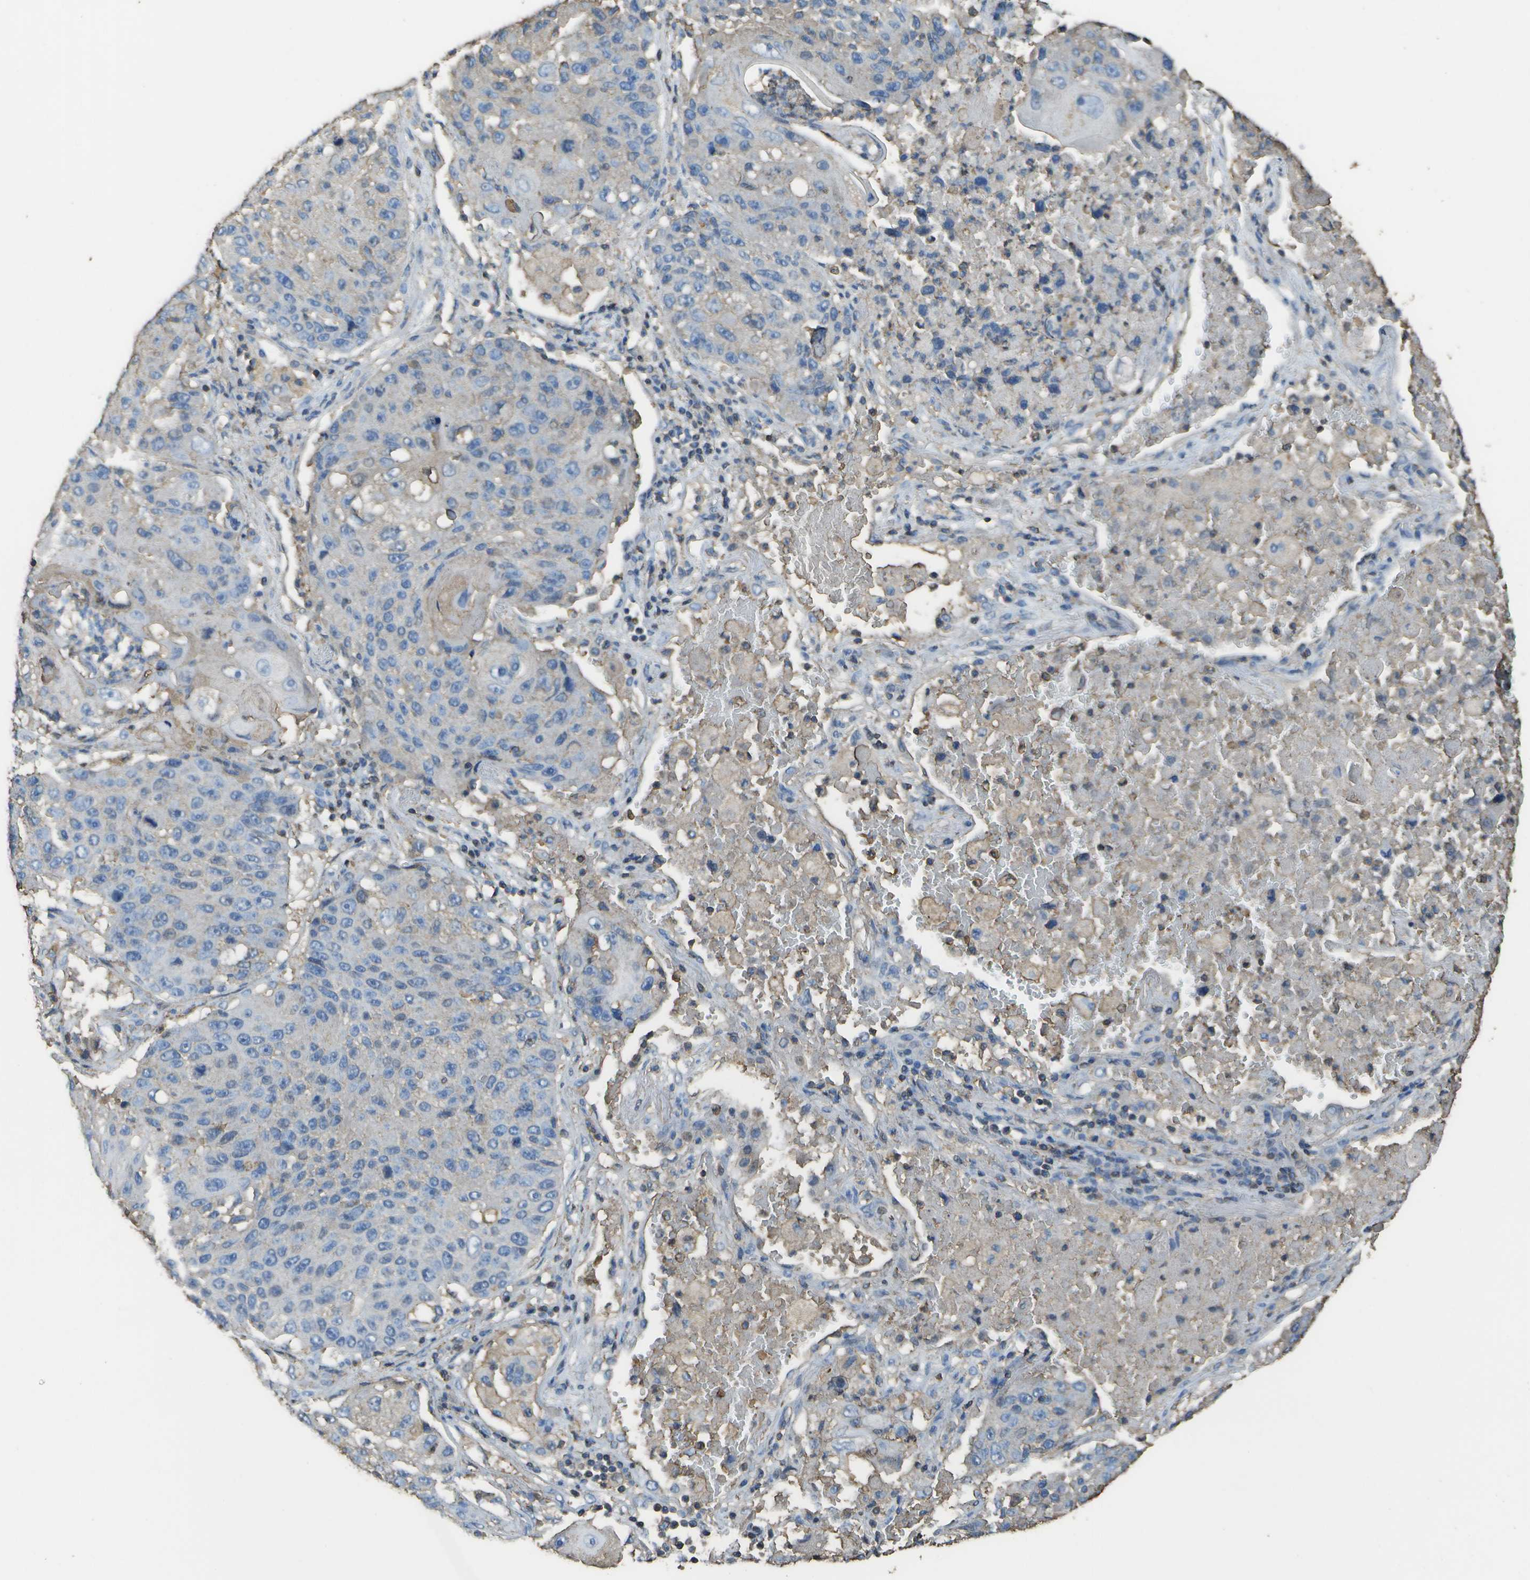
{"staining": {"intensity": "negative", "quantity": "none", "location": "none"}, "tissue": "lung cancer", "cell_type": "Tumor cells", "image_type": "cancer", "snomed": [{"axis": "morphology", "description": "Squamous cell carcinoma, NOS"}, {"axis": "topography", "description": "Lung"}], "caption": "High magnification brightfield microscopy of lung cancer stained with DAB (brown) and counterstained with hematoxylin (blue): tumor cells show no significant staining.", "gene": "CYP4F11", "patient": {"sex": "male", "age": 61}}